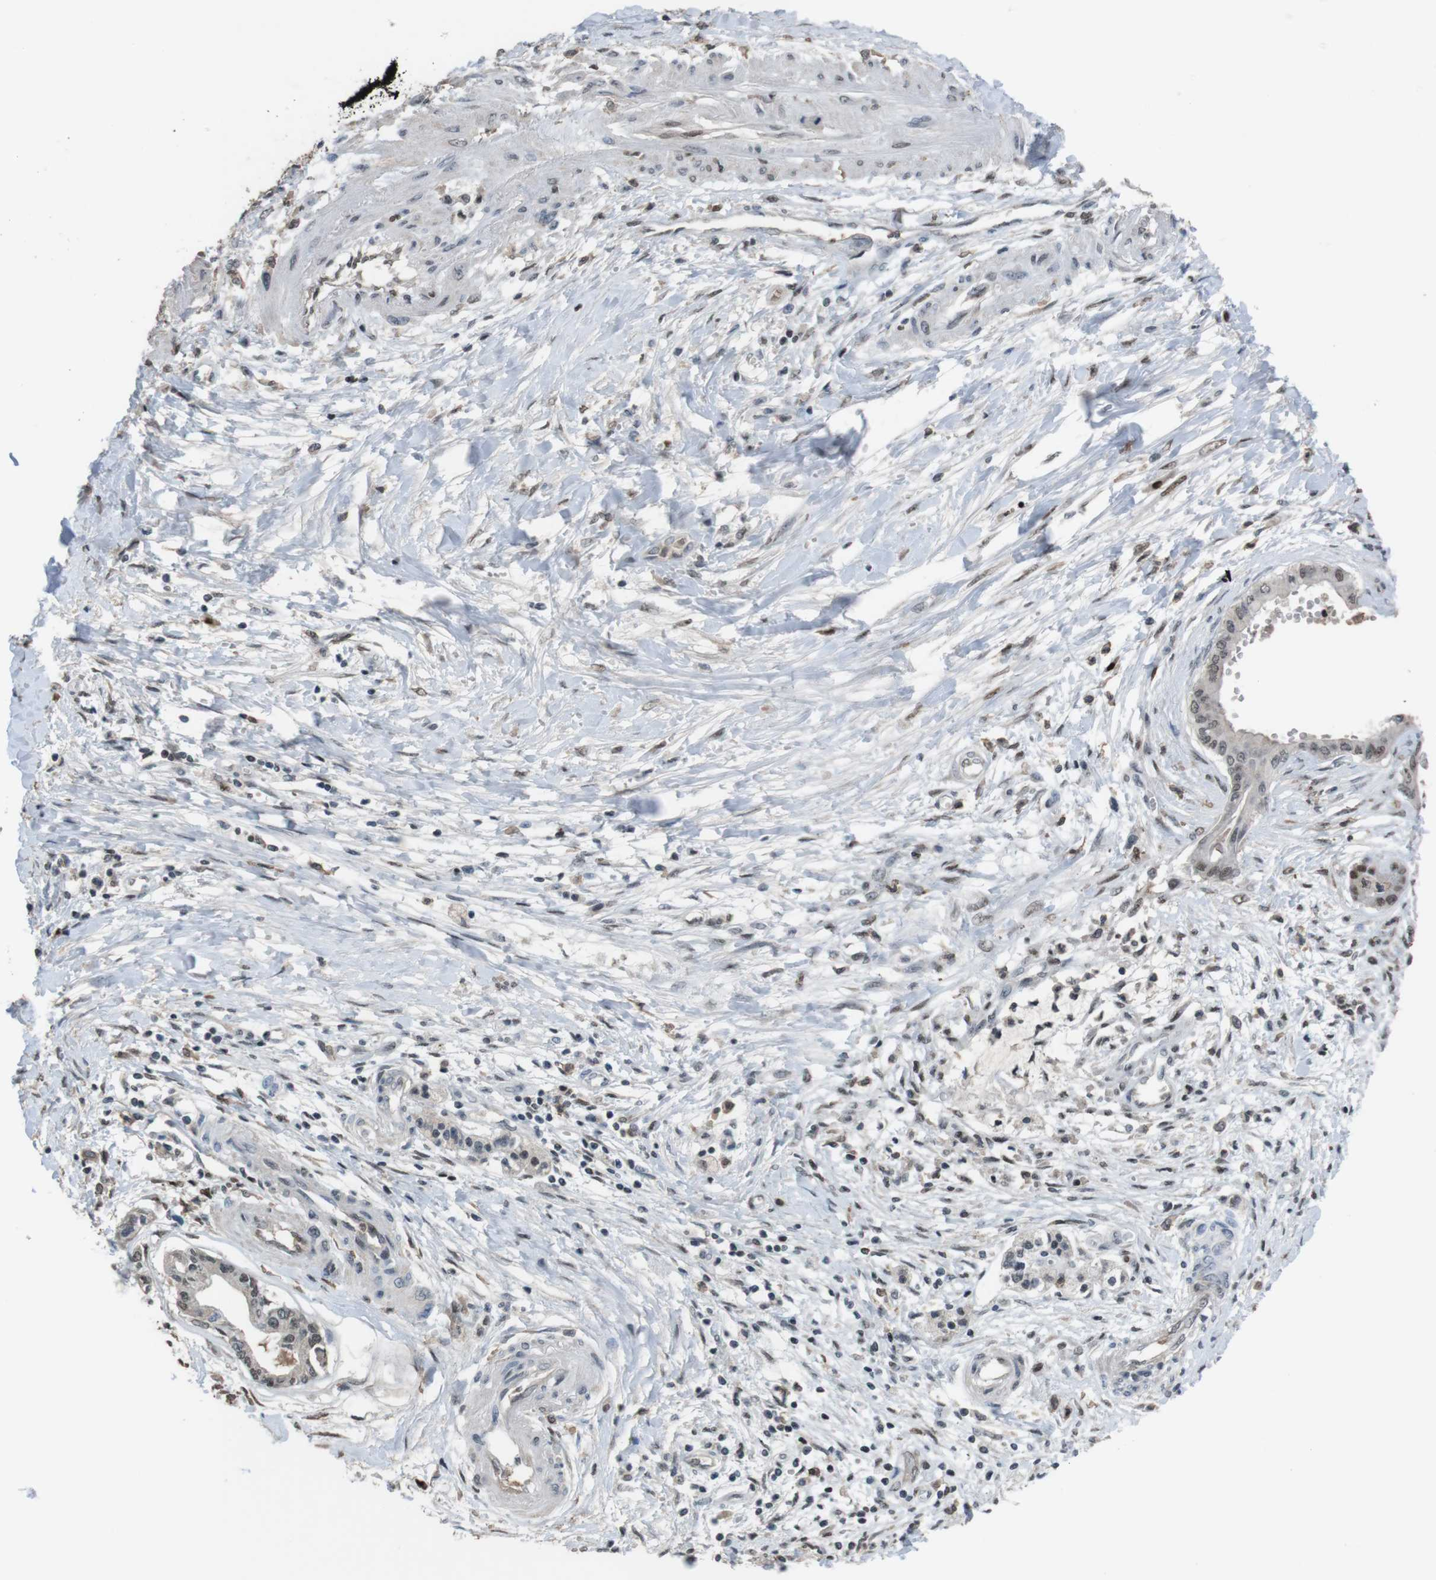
{"staining": {"intensity": "weak", "quantity": "25%-75%", "location": "nuclear"}, "tissue": "pancreatic cancer", "cell_type": "Tumor cells", "image_type": "cancer", "snomed": [{"axis": "morphology", "description": "Adenocarcinoma, NOS"}, {"axis": "topography", "description": "Pancreas"}], "caption": "Immunohistochemistry (IHC) staining of pancreatic cancer, which displays low levels of weak nuclear staining in about 25%-75% of tumor cells indicating weak nuclear protein staining. The staining was performed using DAB (3,3'-diaminobenzidine) (brown) for protein detection and nuclei were counterstained in hematoxylin (blue).", "gene": "SUB1", "patient": {"sex": "male", "age": 56}}